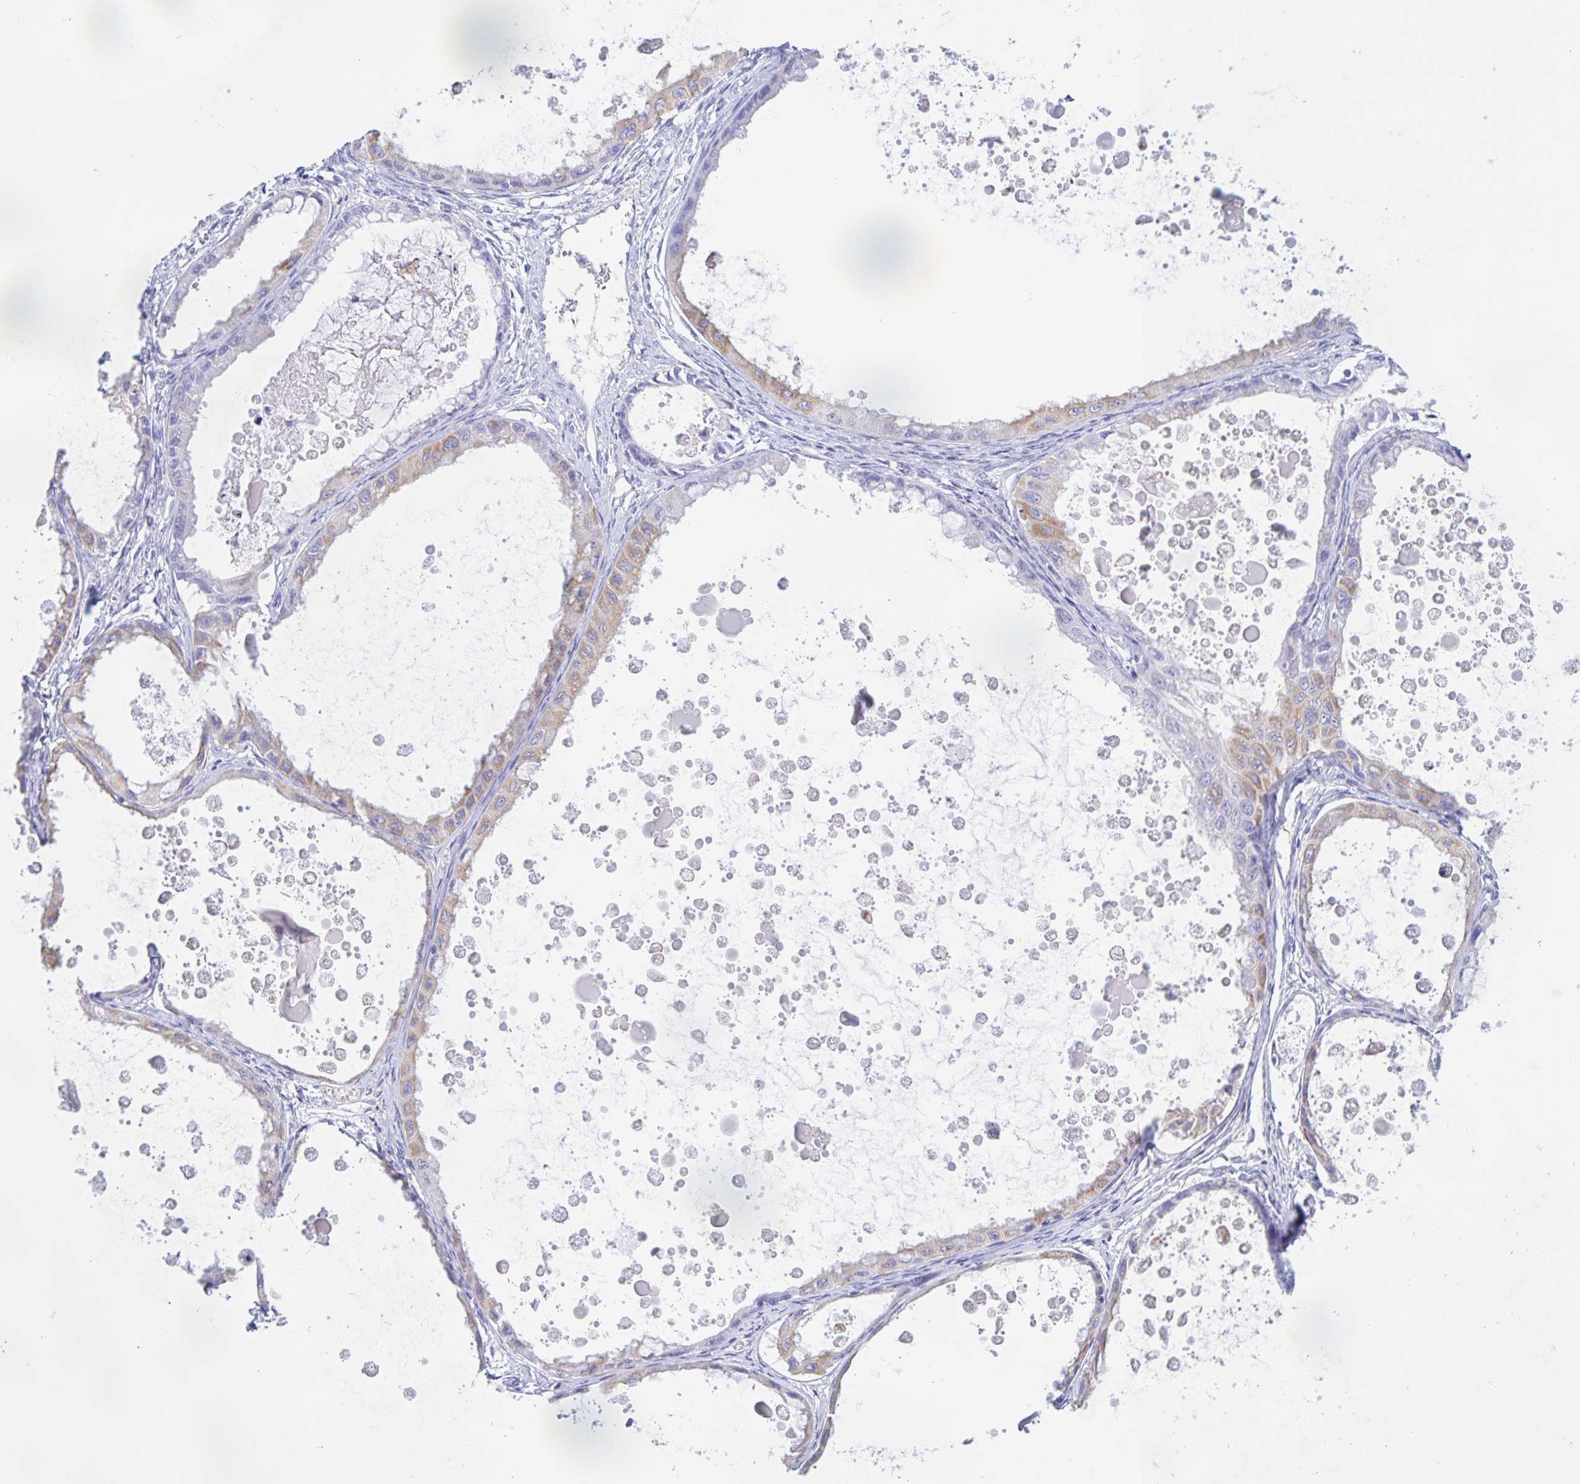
{"staining": {"intensity": "weak", "quantity": "<25%", "location": "cytoplasmic/membranous"}, "tissue": "ovarian cancer", "cell_type": "Tumor cells", "image_type": "cancer", "snomed": [{"axis": "morphology", "description": "Cystadenocarcinoma, mucinous, NOS"}, {"axis": "topography", "description": "Ovary"}], "caption": "An image of human ovarian cancer (mucinous cystadenocarcinoma) is negative for staining in tumor cells. (Brightfield microscopy of DAB IHC at high magnification).", "gene": "CATSPER4", "patient": {"sex": "female", "age": 64}}